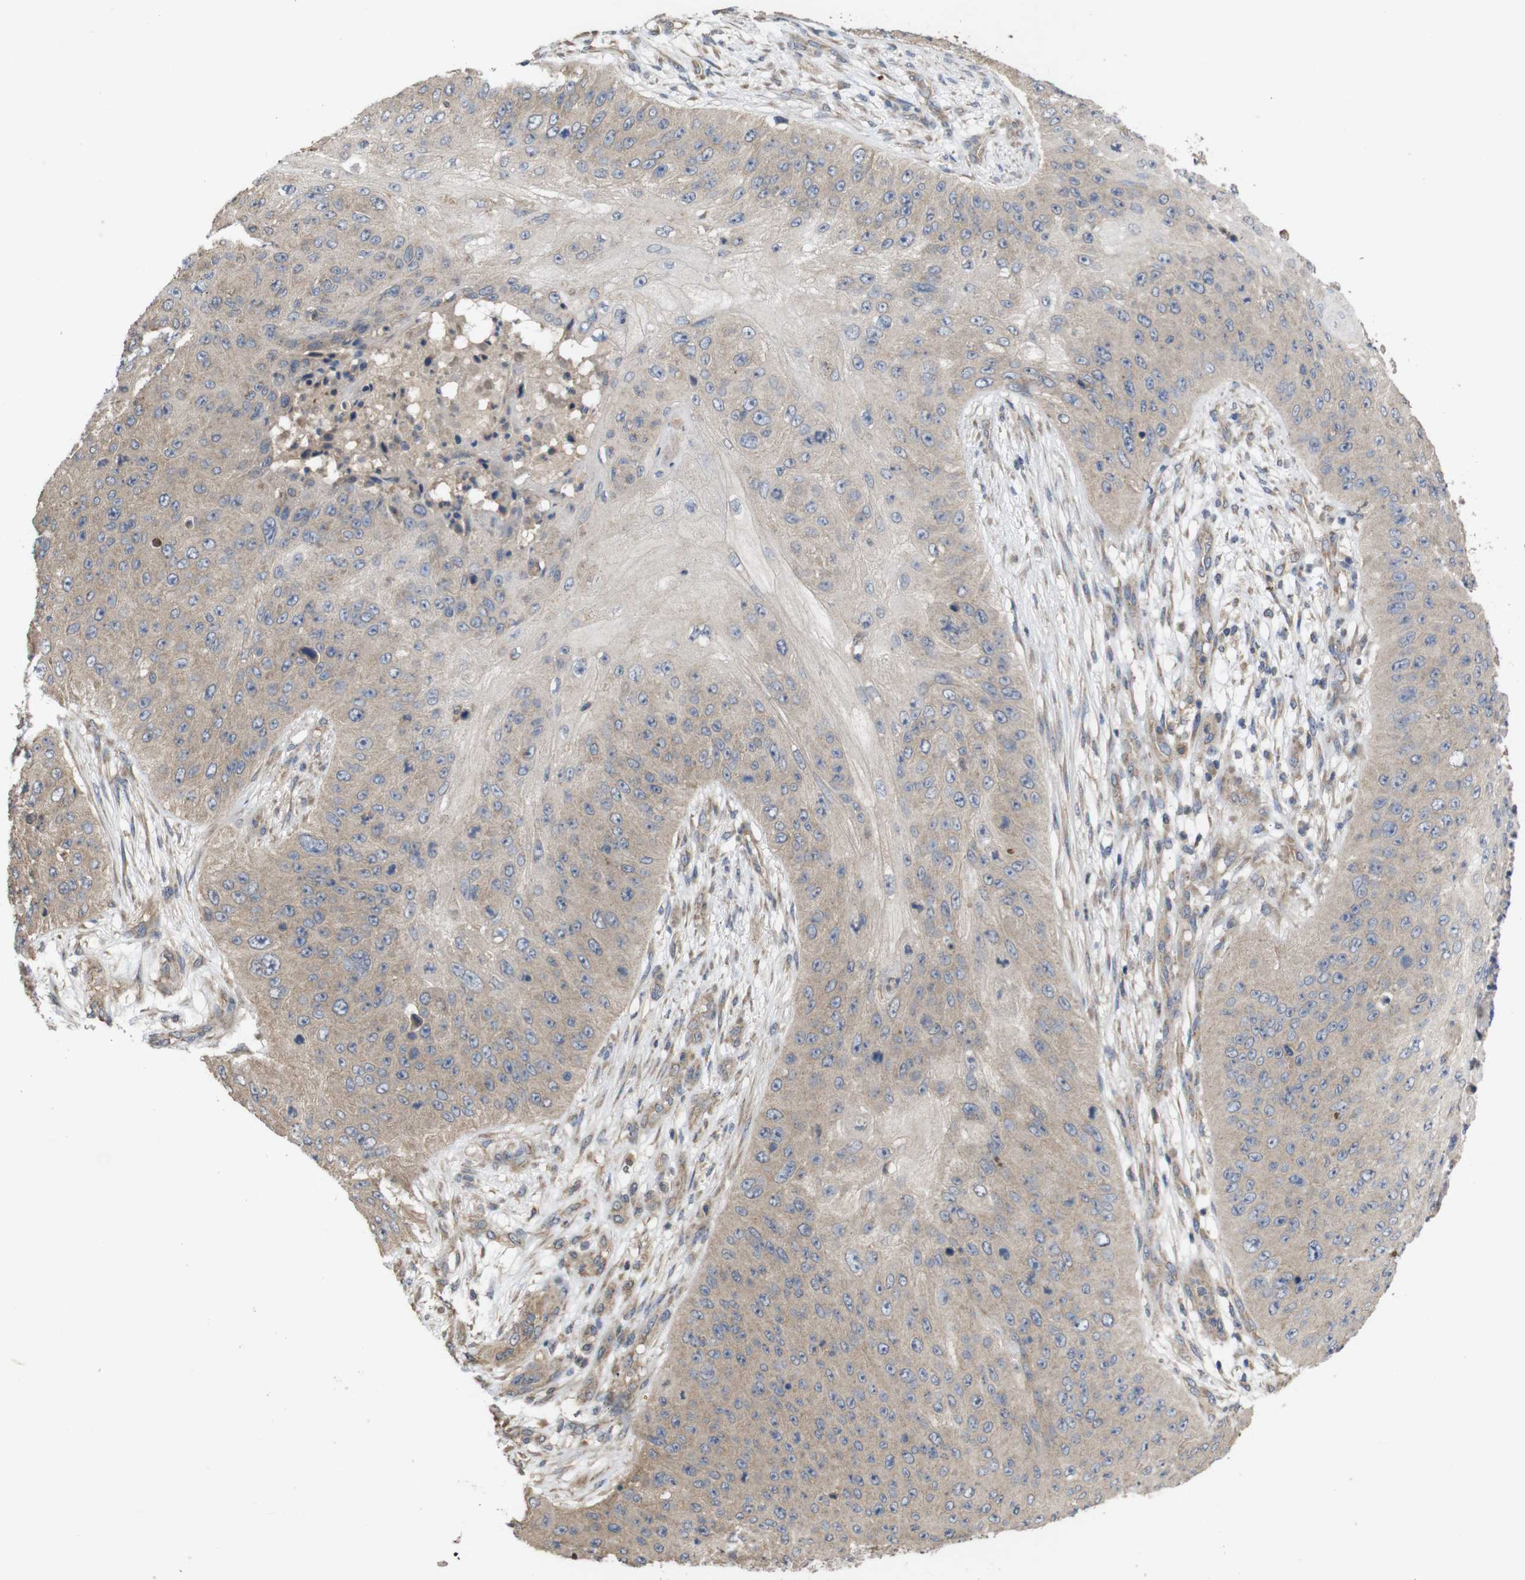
{"staining": {"intensity": "weak", "quantity": ">75%", "location": "cytoplasmic/membranous"}, "tissue": "skin cancer", "cell_type": "Tumor cells", "image_type": "cancer", "snomed": [{"axis": "morphology", "description": "Squamous cell carcinoma, NOS"}, {"axis": "topography", "description": "Skin"}], "caption": "This is a photomicrograph of immunohistochemistry staining of skin squamous cell carcinoma, which shows weak expression in the cytoplasmic/membranous of tumor cells.", "gene": "KCNS3", "patient": {"sex": "female", "age": 80}}